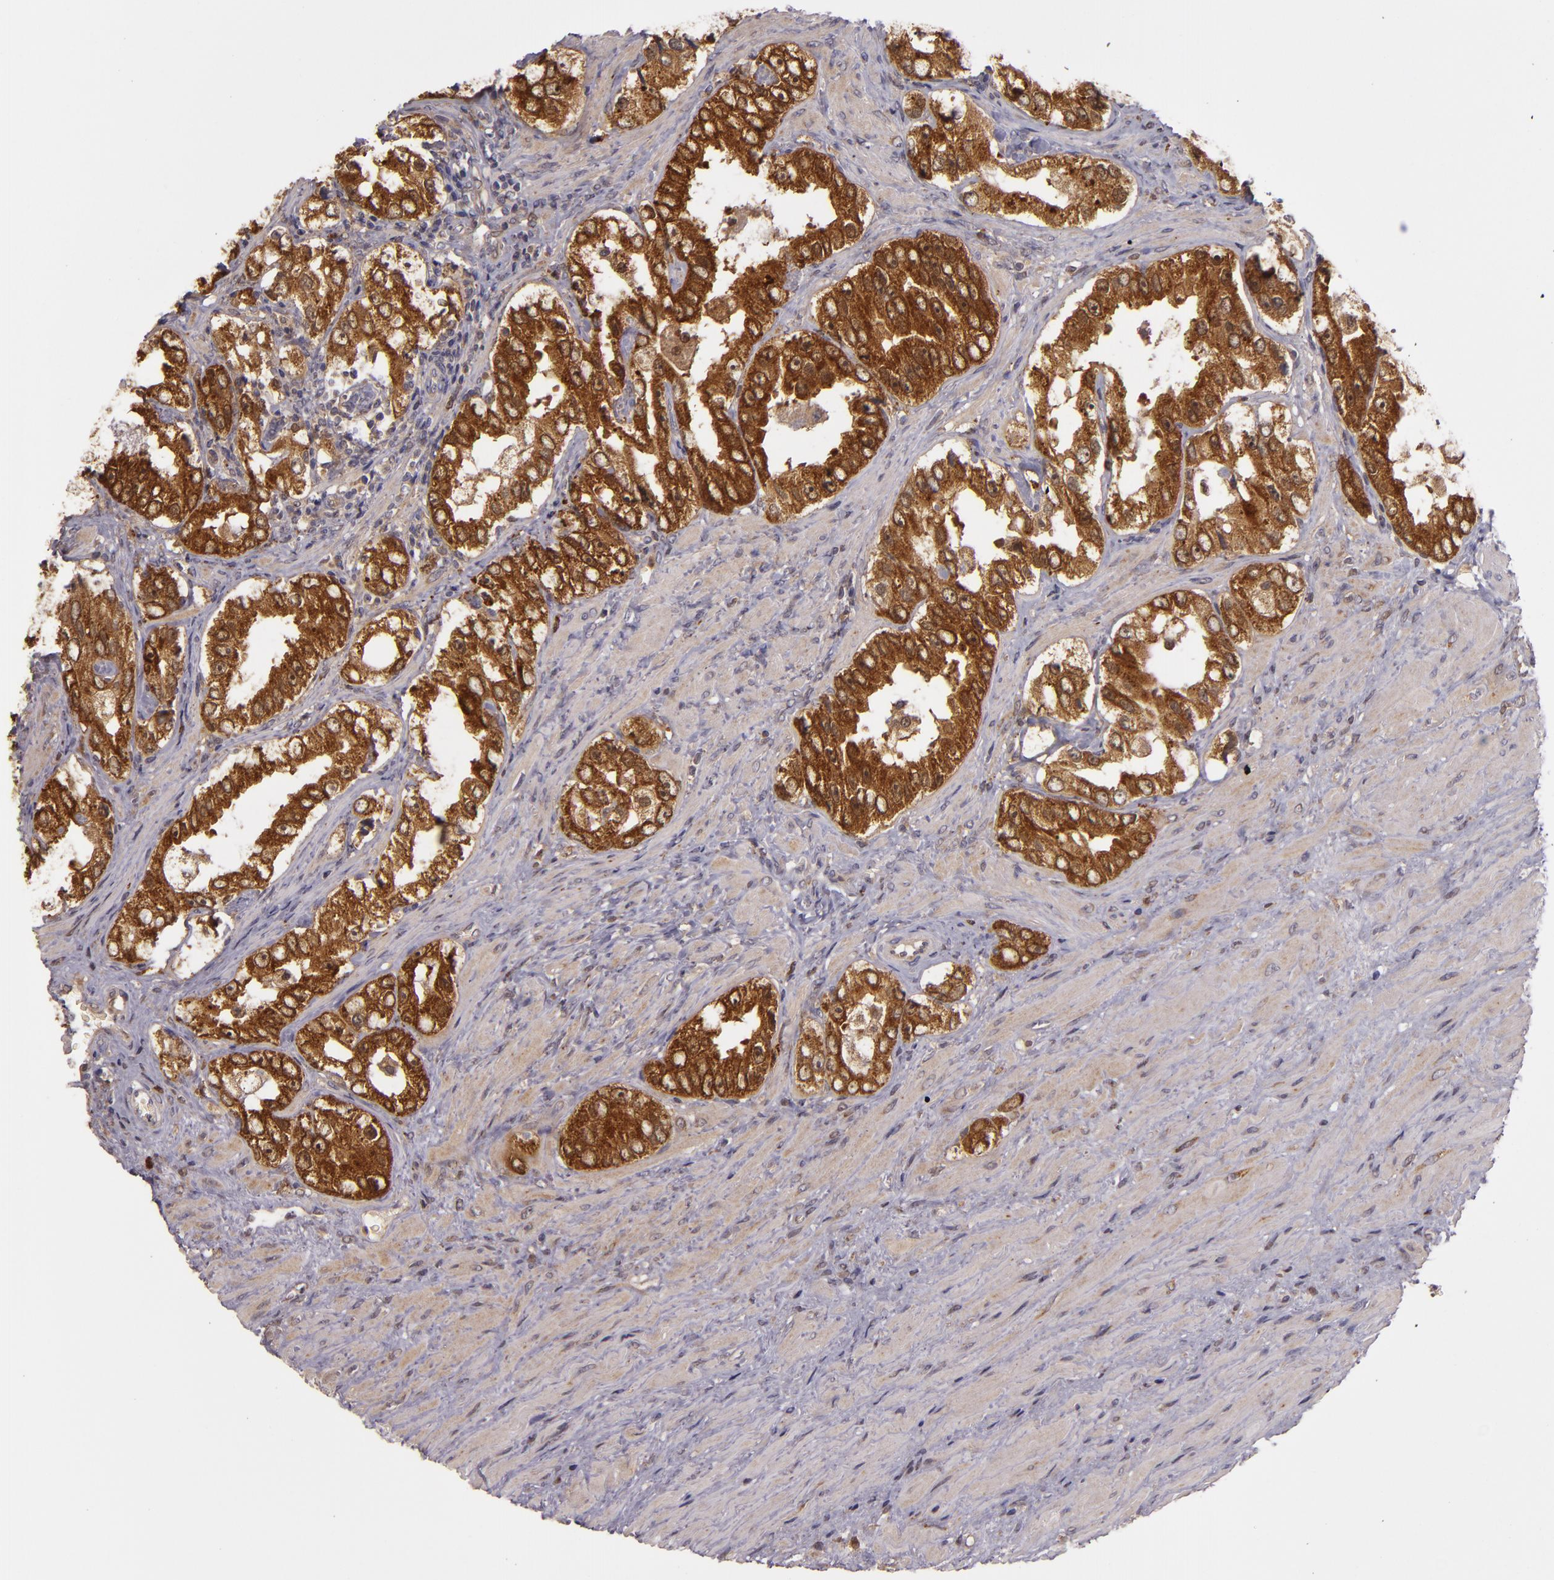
{"staining": {"intensity": "strong", "quantity": ">75%", "location": "cytoplasmic/membranous"}, "tissue": "prostate cancer", "cell_type": "Tumor cells", "image_type": "cancer", "snomed": [{"axis": "morphology", "description": "Adenocarcinoma, High grade"}, {"axis": "topography", "description": "Prostate"}], "caption": "Immunohistochemistry (DAB) staining of prostate cancer (high-grade adenocarcinoma) displays strong cytoplasmic/membranous protein expression in about >75% of tumor cells. (IHC, brightfield microscopy, high magnification).", "gene": "FHIT", "patient": {"sex": "male", "age": 63}}